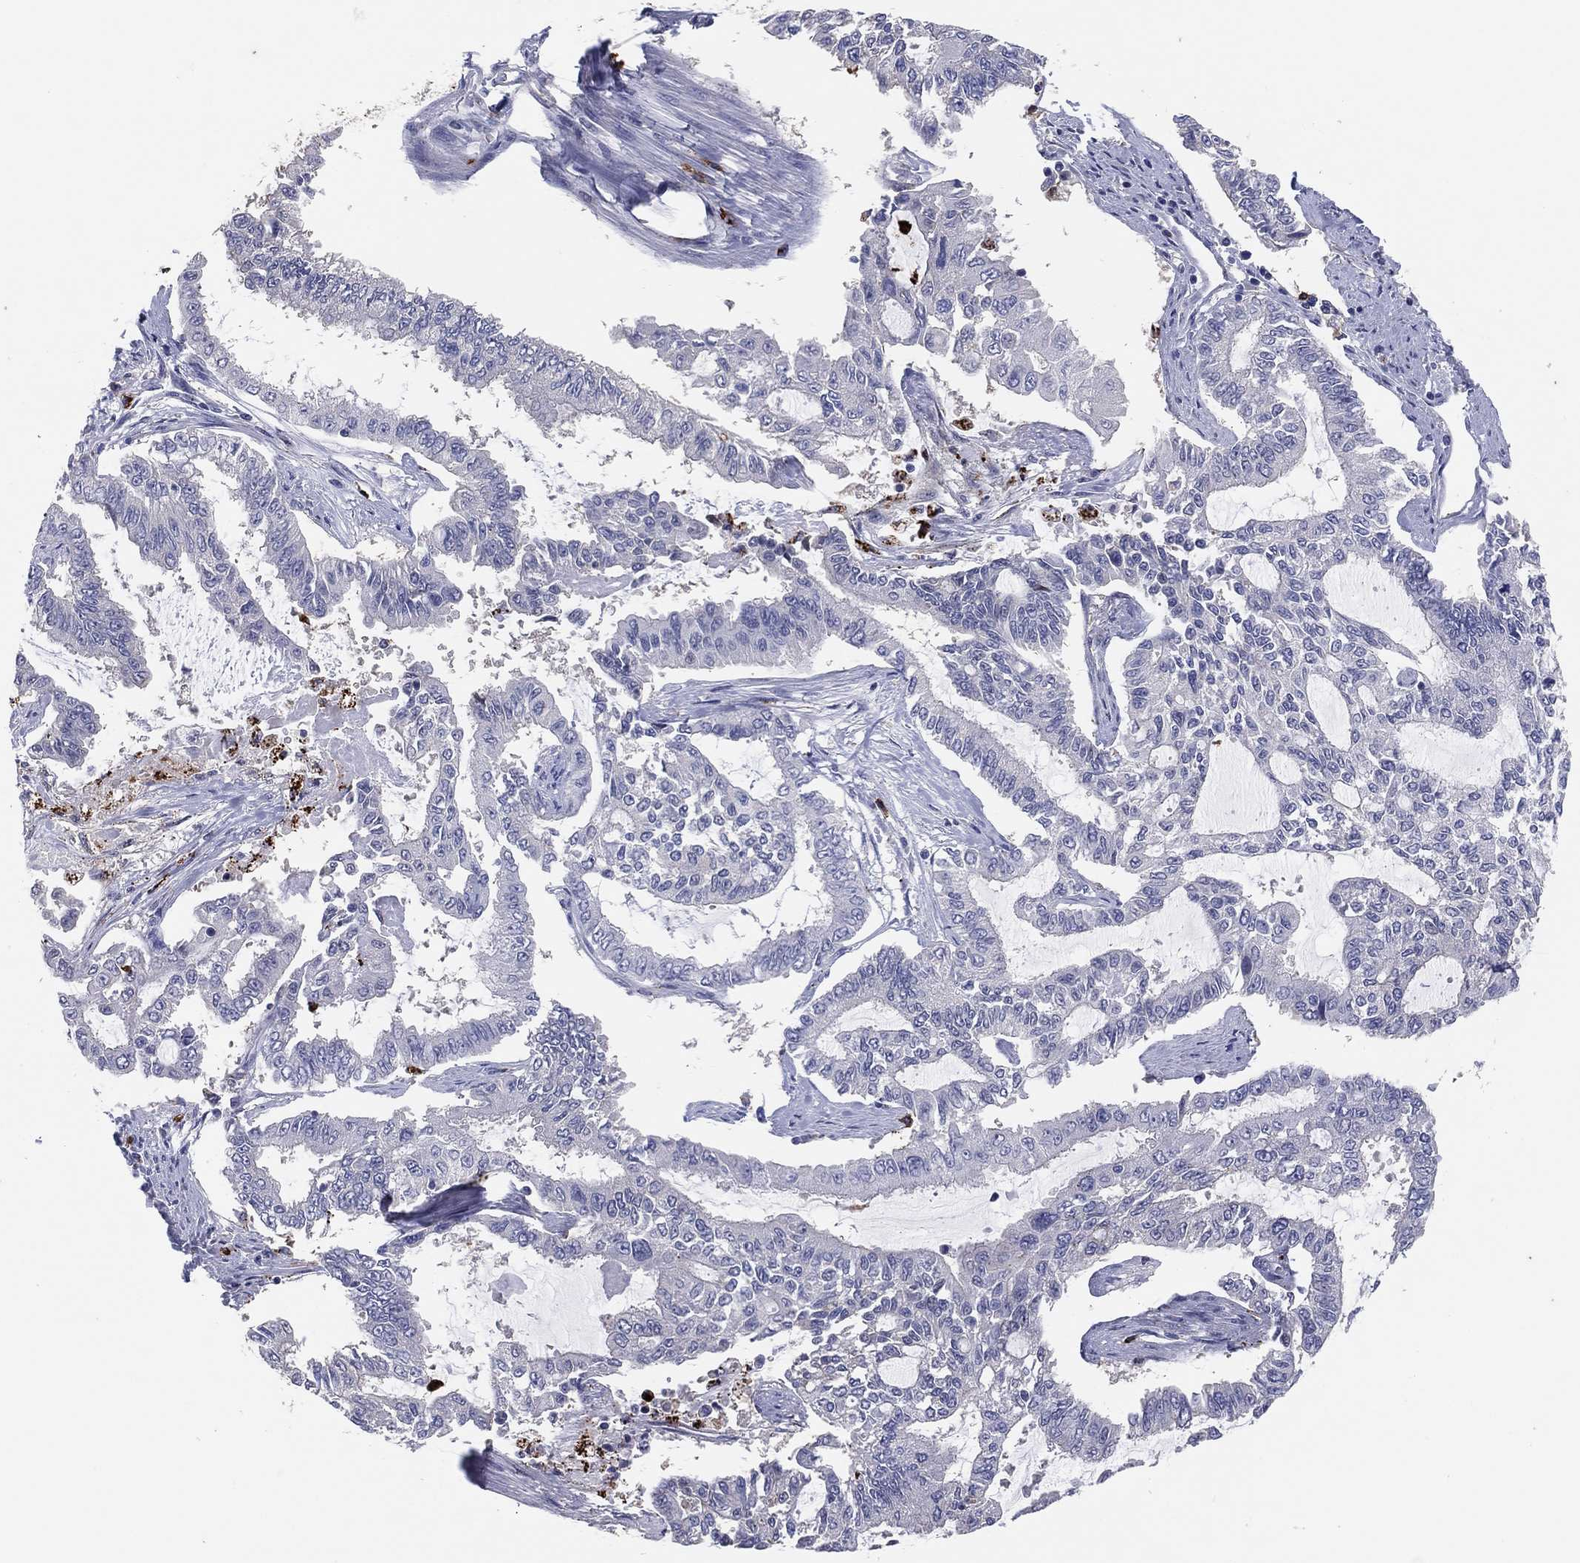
{"staining": {"intensity": "negative", "quantity": "none", "location": "none"}, "tissue": "endometrial cancer", "cell_type": "Tumor cells", "image_type": "cancer", "snomed": [{"axis": "morphology", "description": "Adenocarcinoma, NOS"}, {"axis": "topography", "description": "Uterus"}], "caption": "A photomicrograph of human endometrial cancer is negative for staining in tumor cells.", "gene": "PLAC8", "patient": {"sex": "female", "age": 59}}